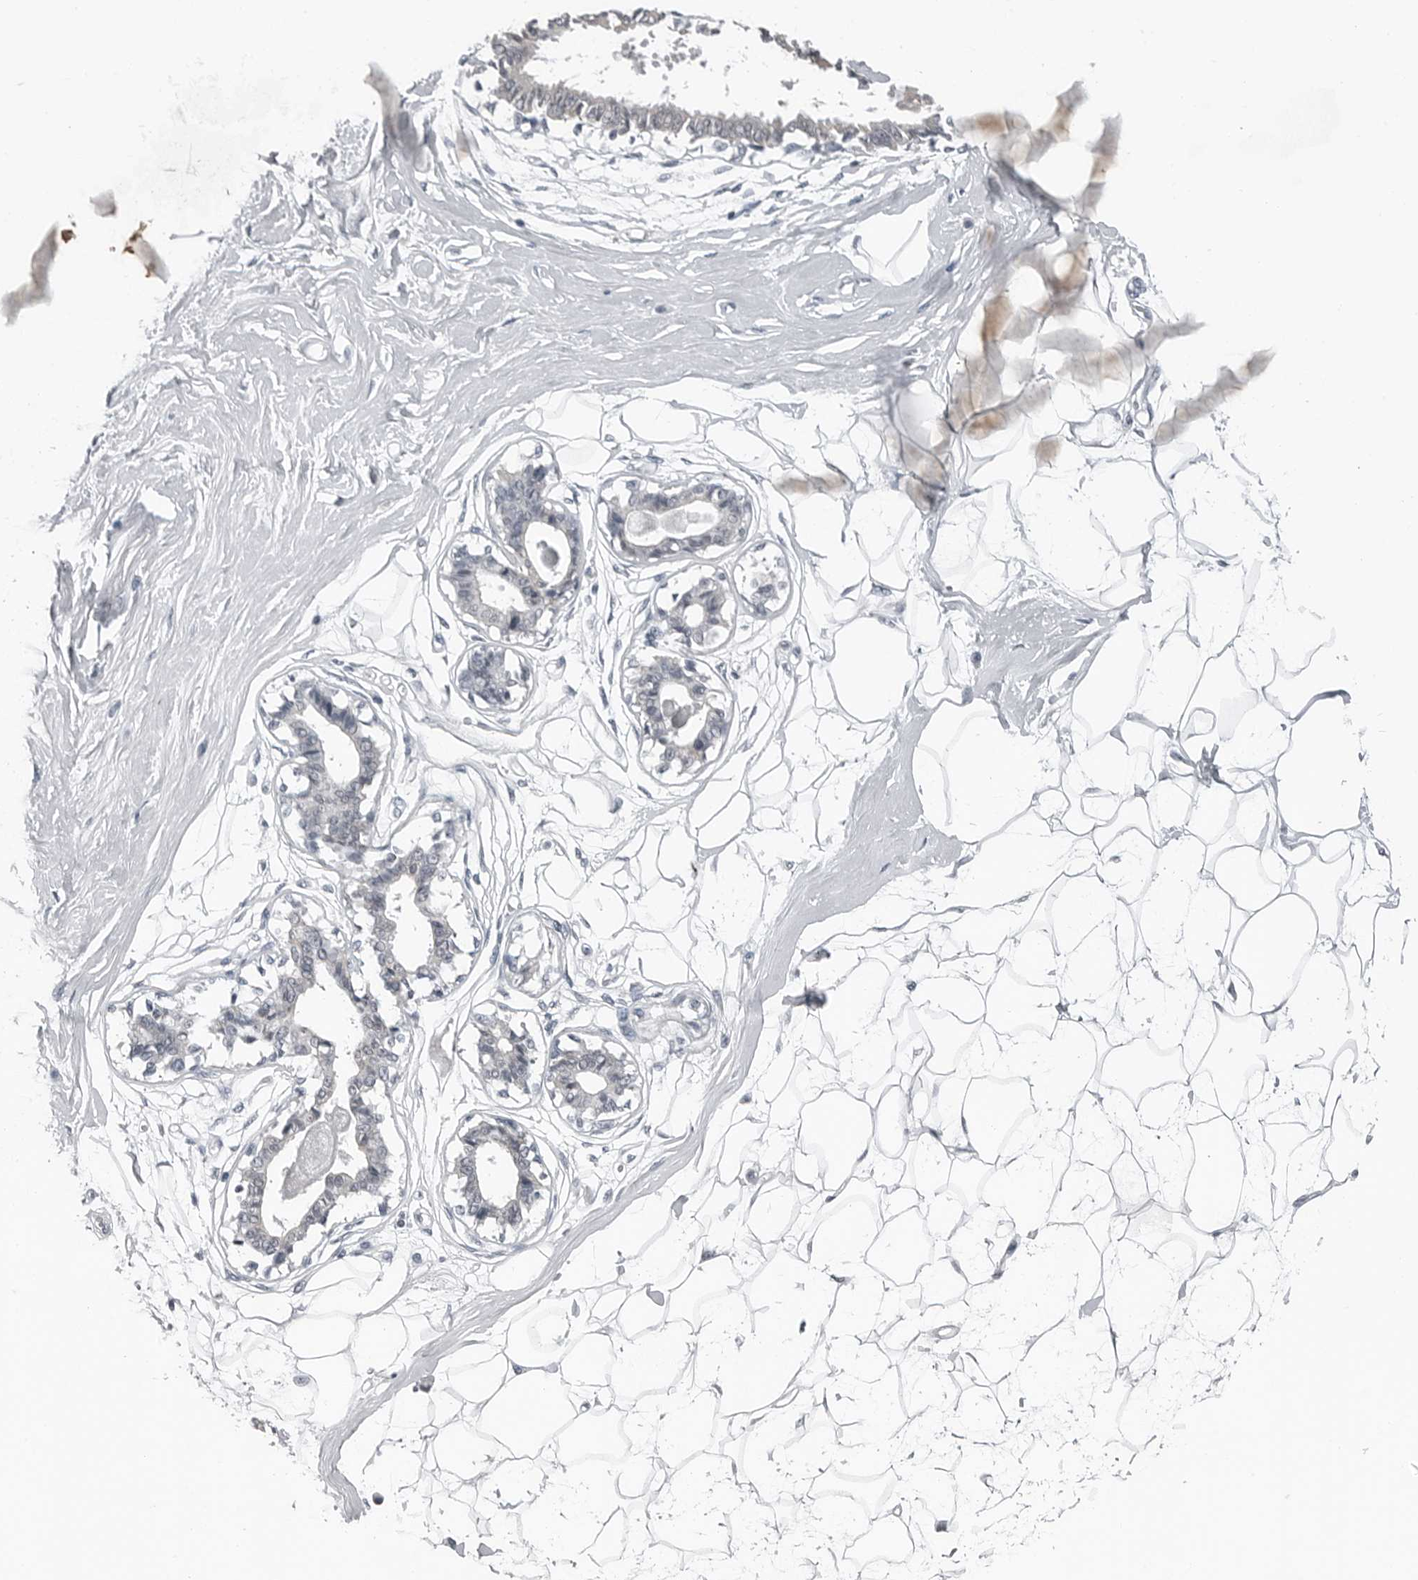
{"staining": {"intensity": "negative", "quantity": "none", "location": "none"}, "tissue": "breast", "cell_type": "Adipocytes", "image_type": "normal", "snomed": [{"axis": "morphology", "description": "Normal tissue, NOS"}, {"axis": "topography", "description": "Breast"}], "caption": "Protein analysis of unremarkable breast displays no significant expression in adipocytes.", "gene": "SPINK1", "patient": {"sex": "female", "age": 45}}